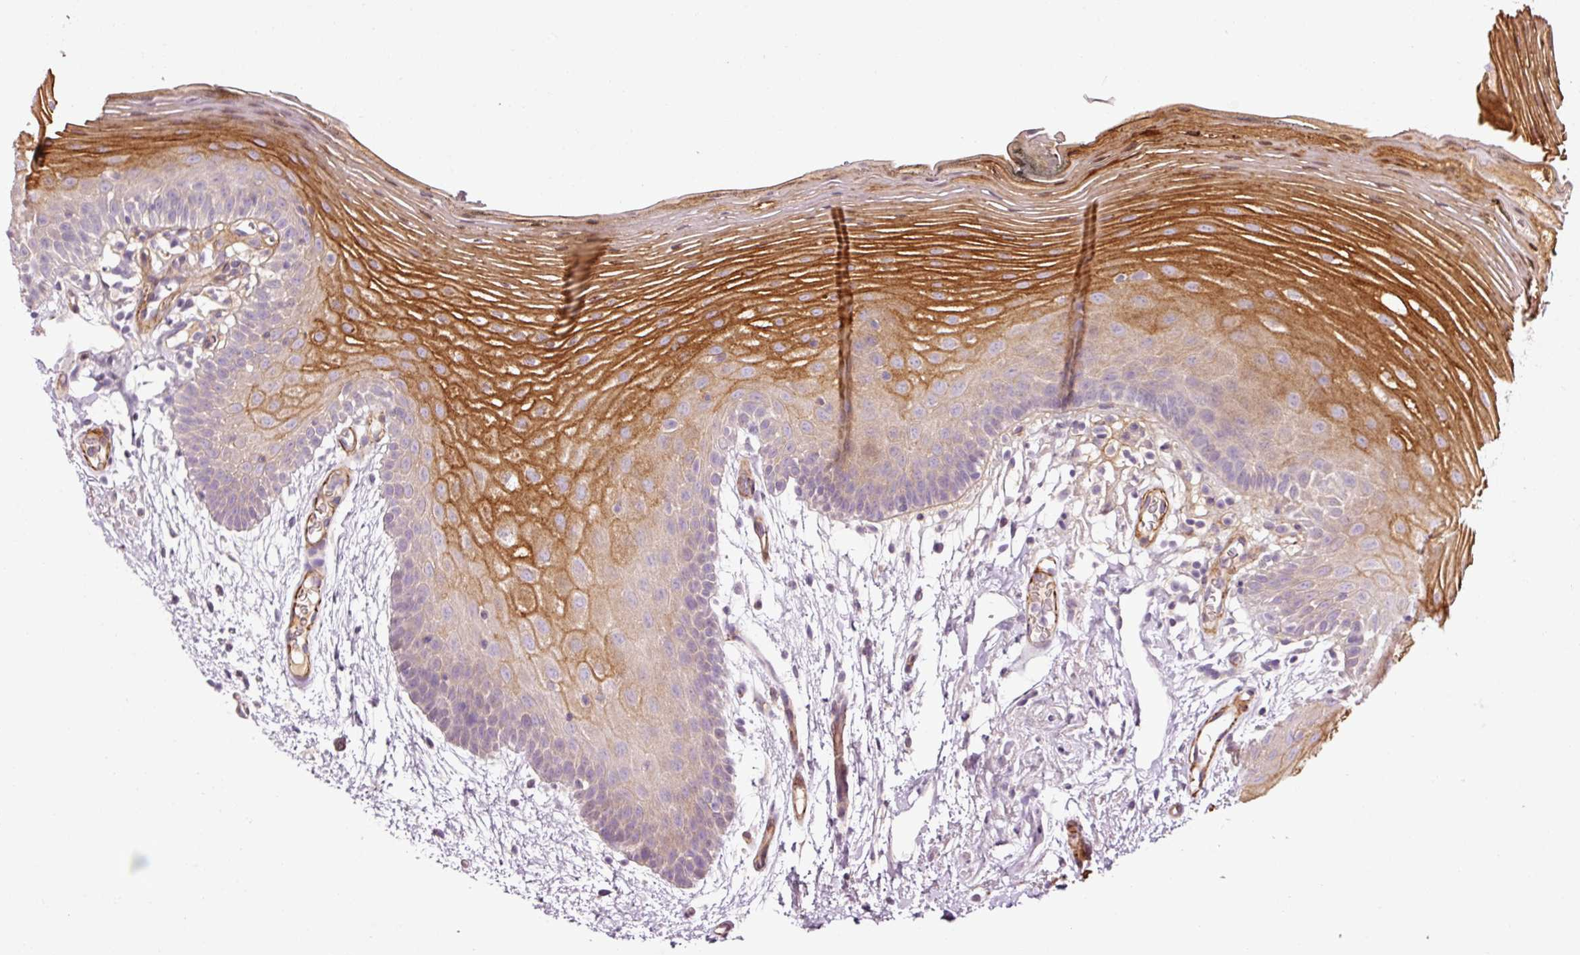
{"staining": {"intensity": "strong", "quantity": "<25%", "location": "cytoplasmic/membranous"}, "tissue": "oral mucosa", "cell_type": "Squamous epithelial cells", "image_type": "normal", "snomed": [{"axis": "morphology", "description": "Normal tissue, NOS"}, {"axis": "morphology", "description": "Squamous cell carcinoma, NOS"}, {"axis": "topography", "description": "Oral tissue"}, {"axis": "topography", "description": "Head-Neck"}], "caption": "Strong cytoplasmic/membranous staining for a protein is seen in approximately <25% of squamous epithelial cells of unremarkable oral mucosa using immunohistochemistry (IHC).", "gene": "ANKRD20A1", "patient": {"sex": "female", "age": 81}}